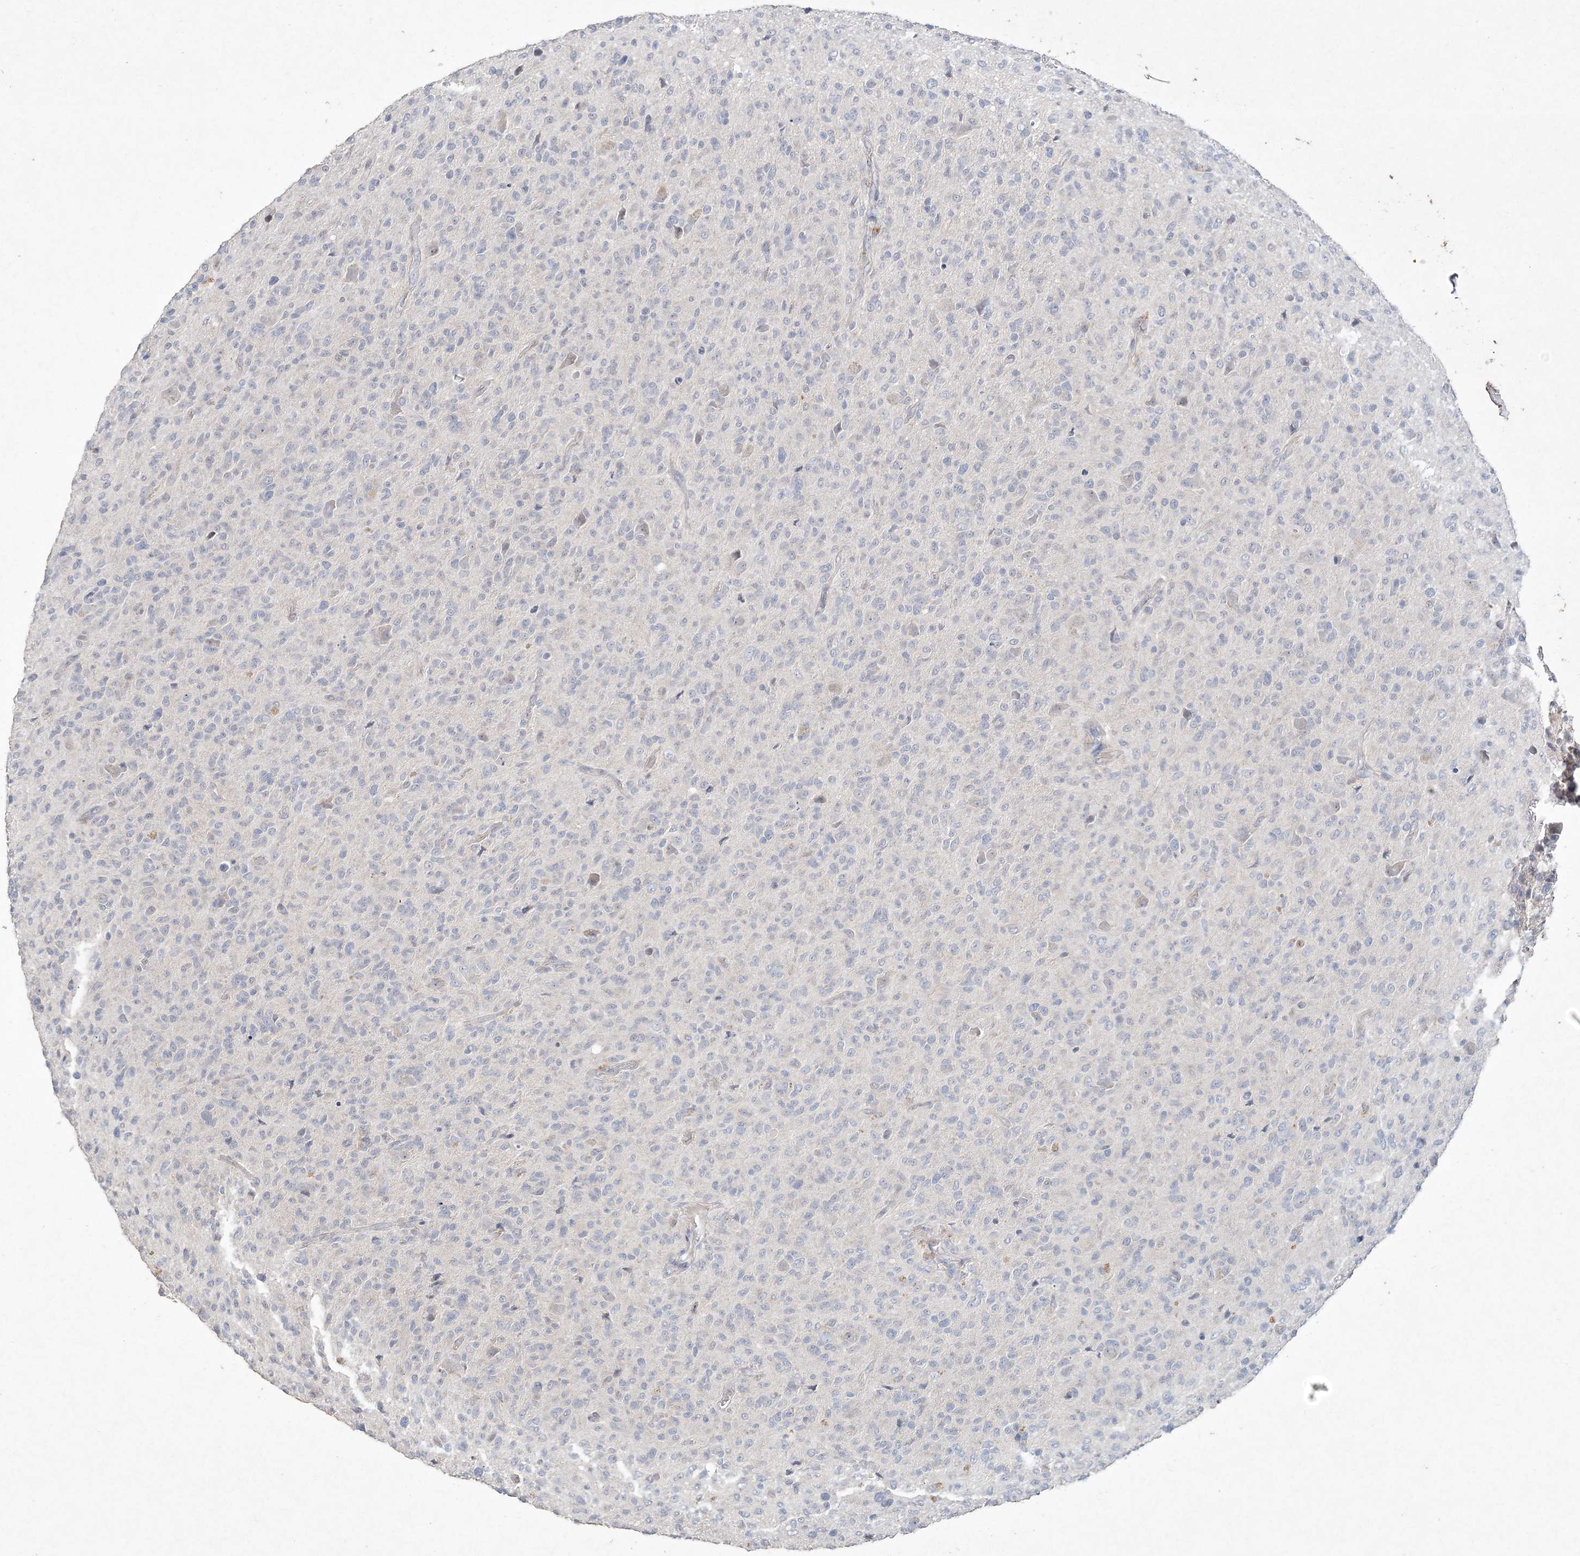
{"staining": {"intensity": "negative", "quantity": "none", "location": "none"}, "tissue": "glioma", "cell_type": "Tumor cells", "image_type": "cancer", "snomed": [{"axis": "morphology", "description": "Glioma, malignant, High grade"}, {"axis": "topography", "description": "Brain"}], "caption": "This is an IHC histopathology image of human glioma. There is no expression in tumor cells.", "gene": "DNAH5", "patient": {"sex": "female", "age": 57}}